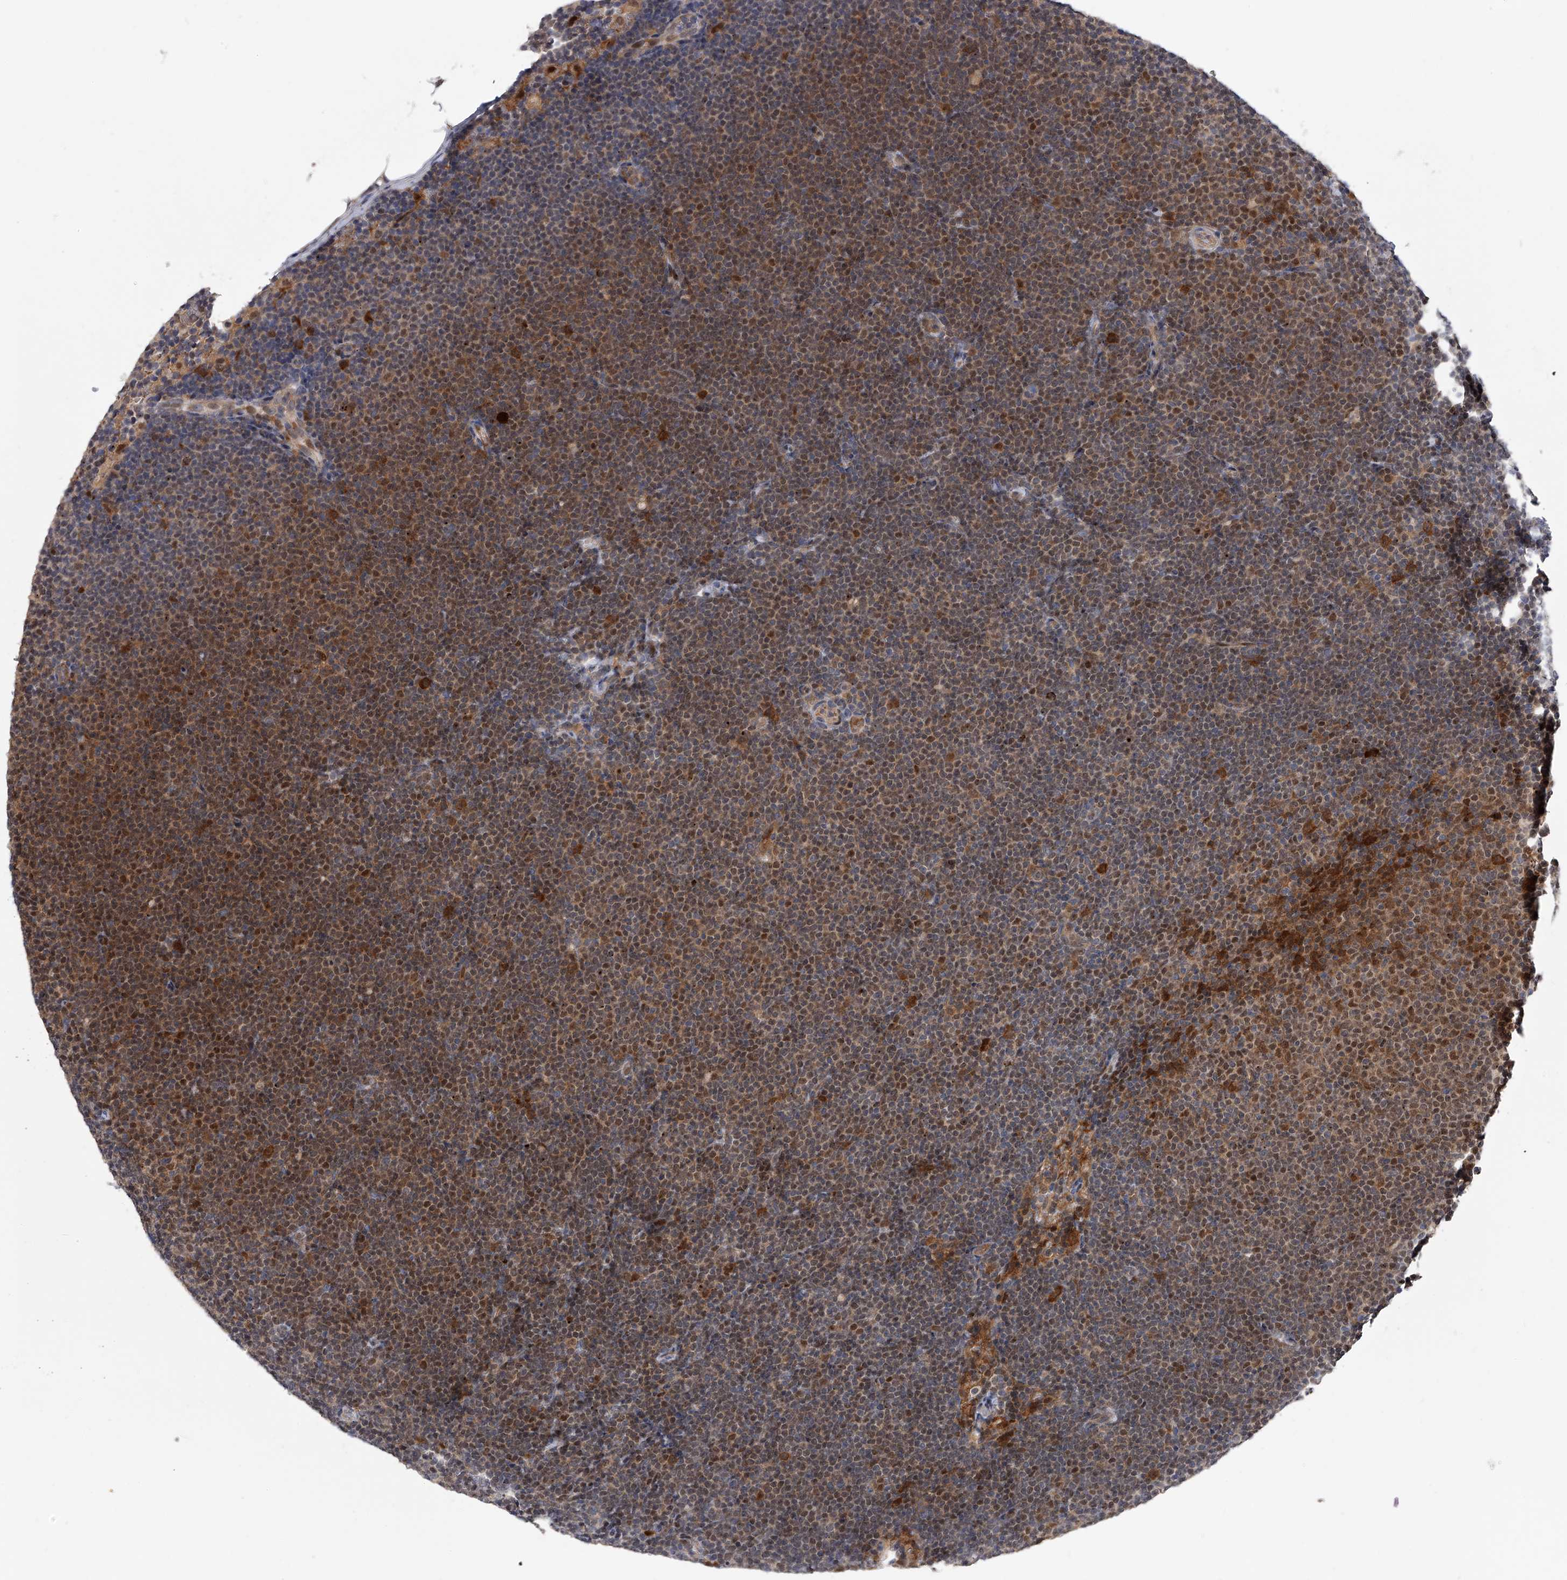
{"staining": {"intensity": "moderate", "quantity": "25%-75%", "location": "cytoplasmic/membranous,nuclear"}, "tissue": "lymphoma", "cell_type": "Tumor cells", "image_type": "cancer", "snomed": [{"axis": "morphology", "description": "Malignant lymphoma, non-Hodgkin's type, Low grade"}, {"axis": "topography", "description": "Lymph node"}], "caption": "Immunohistochemical staining of lymphoma demonstrates medium levels of moderate cytoplasmic/membranous and nuclear staining in about 25%-75% of tumor cells.", "gene": "RWDD2A", "patient": {"sex": "female", "age": 53}}